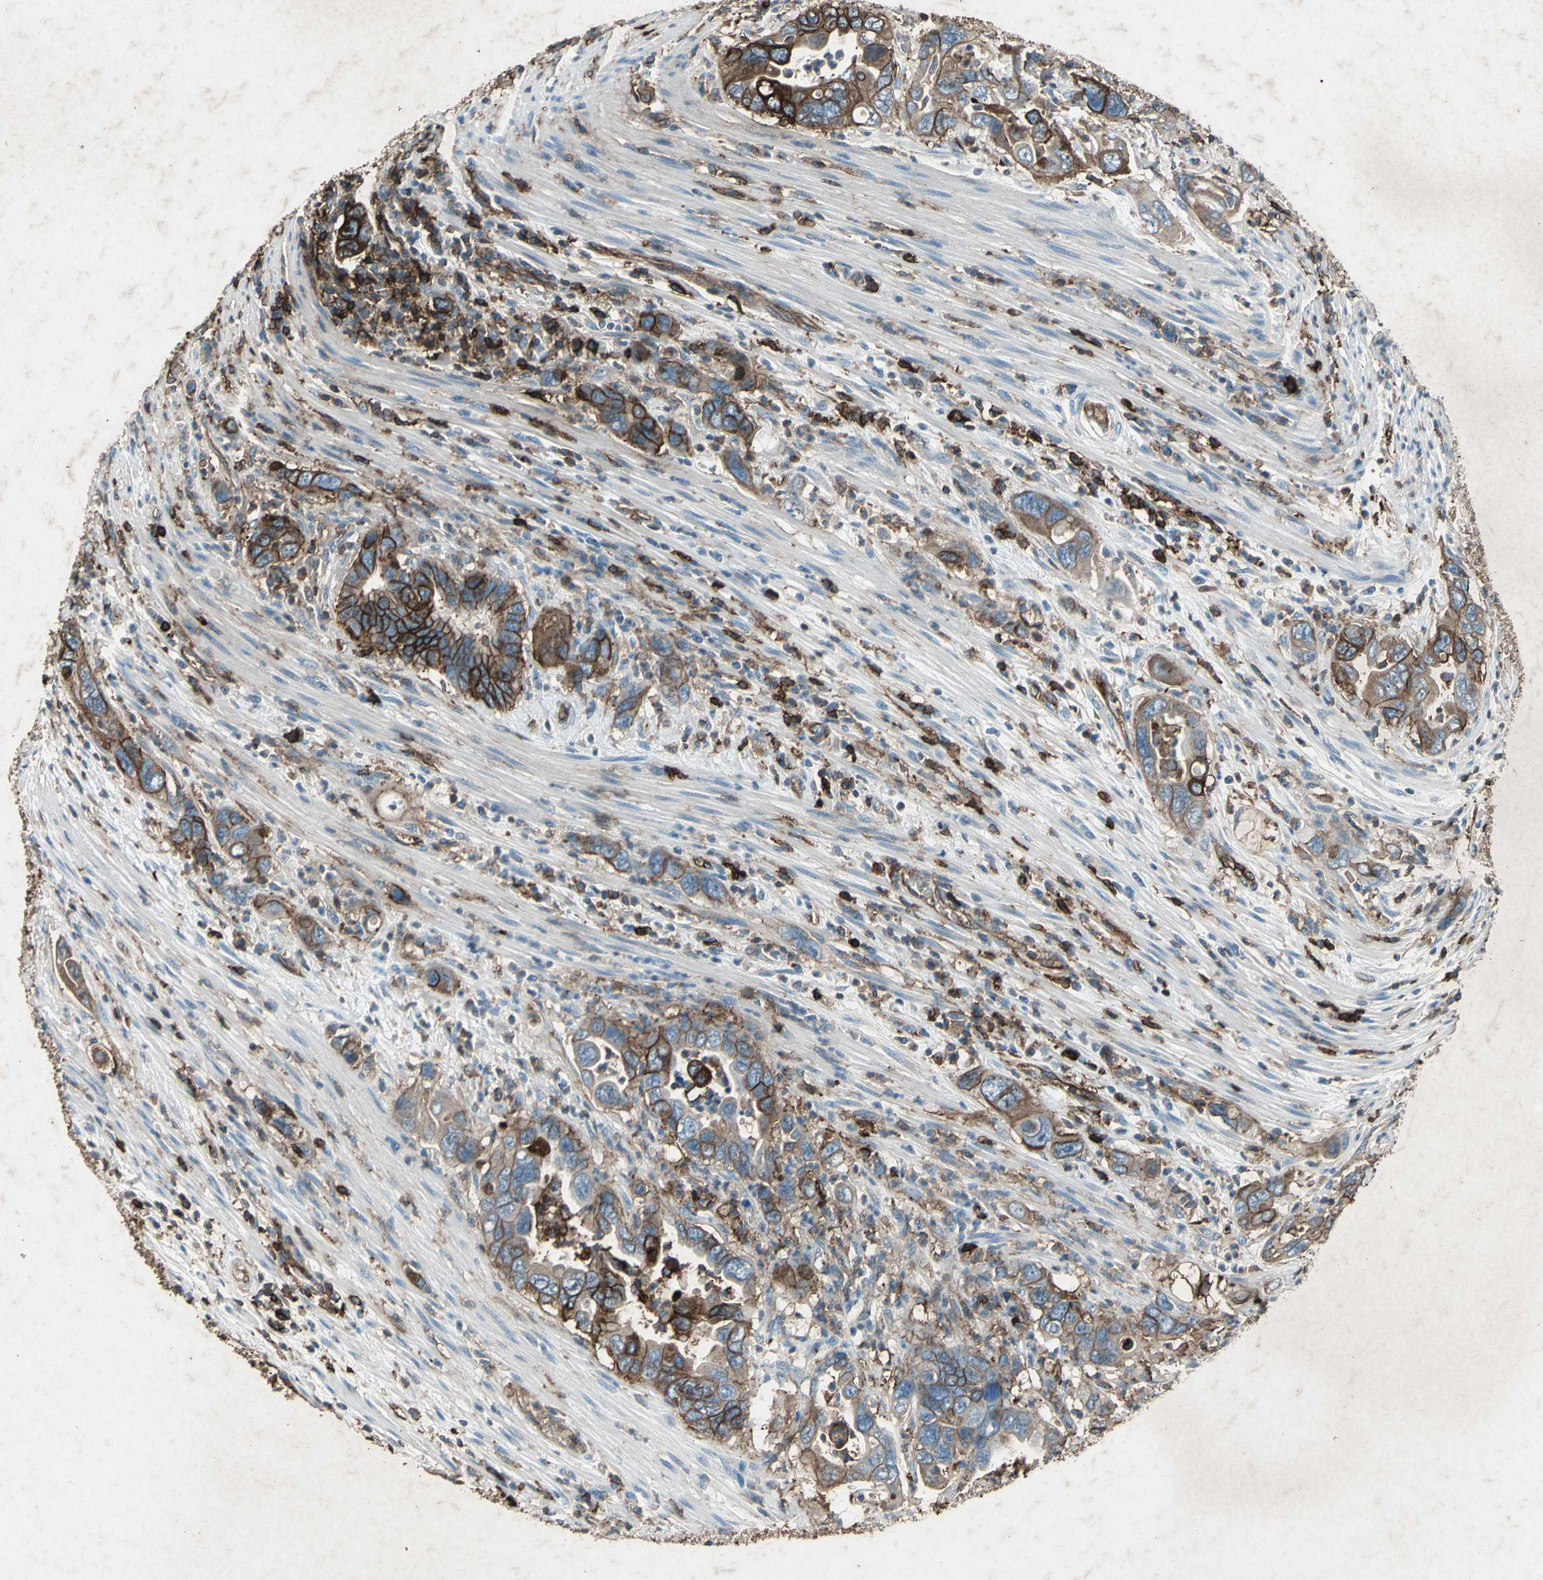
{"staining": {"intensity": "strong", "quantity": ">75%", "location": "cytoplasmic/membranous"}, "tissue": "pancreatic cancer", "cell_type": "Tumor cells", "image_type": "cancer", "snomed": [{"axis": "morphology", "description": "Adenocarcinoma, NOS"}, {"axis": "topography", "description": "Pancreas"}], "caption": "Protein expression analysis of human pancreatic cancer reveals strong cytoplasmic/membranous positivity in approximately >75% of tumor cells. Nuclei are stained in blue.", "gene": "CCR6", "patient": {"sex": "female", "age": 71}}